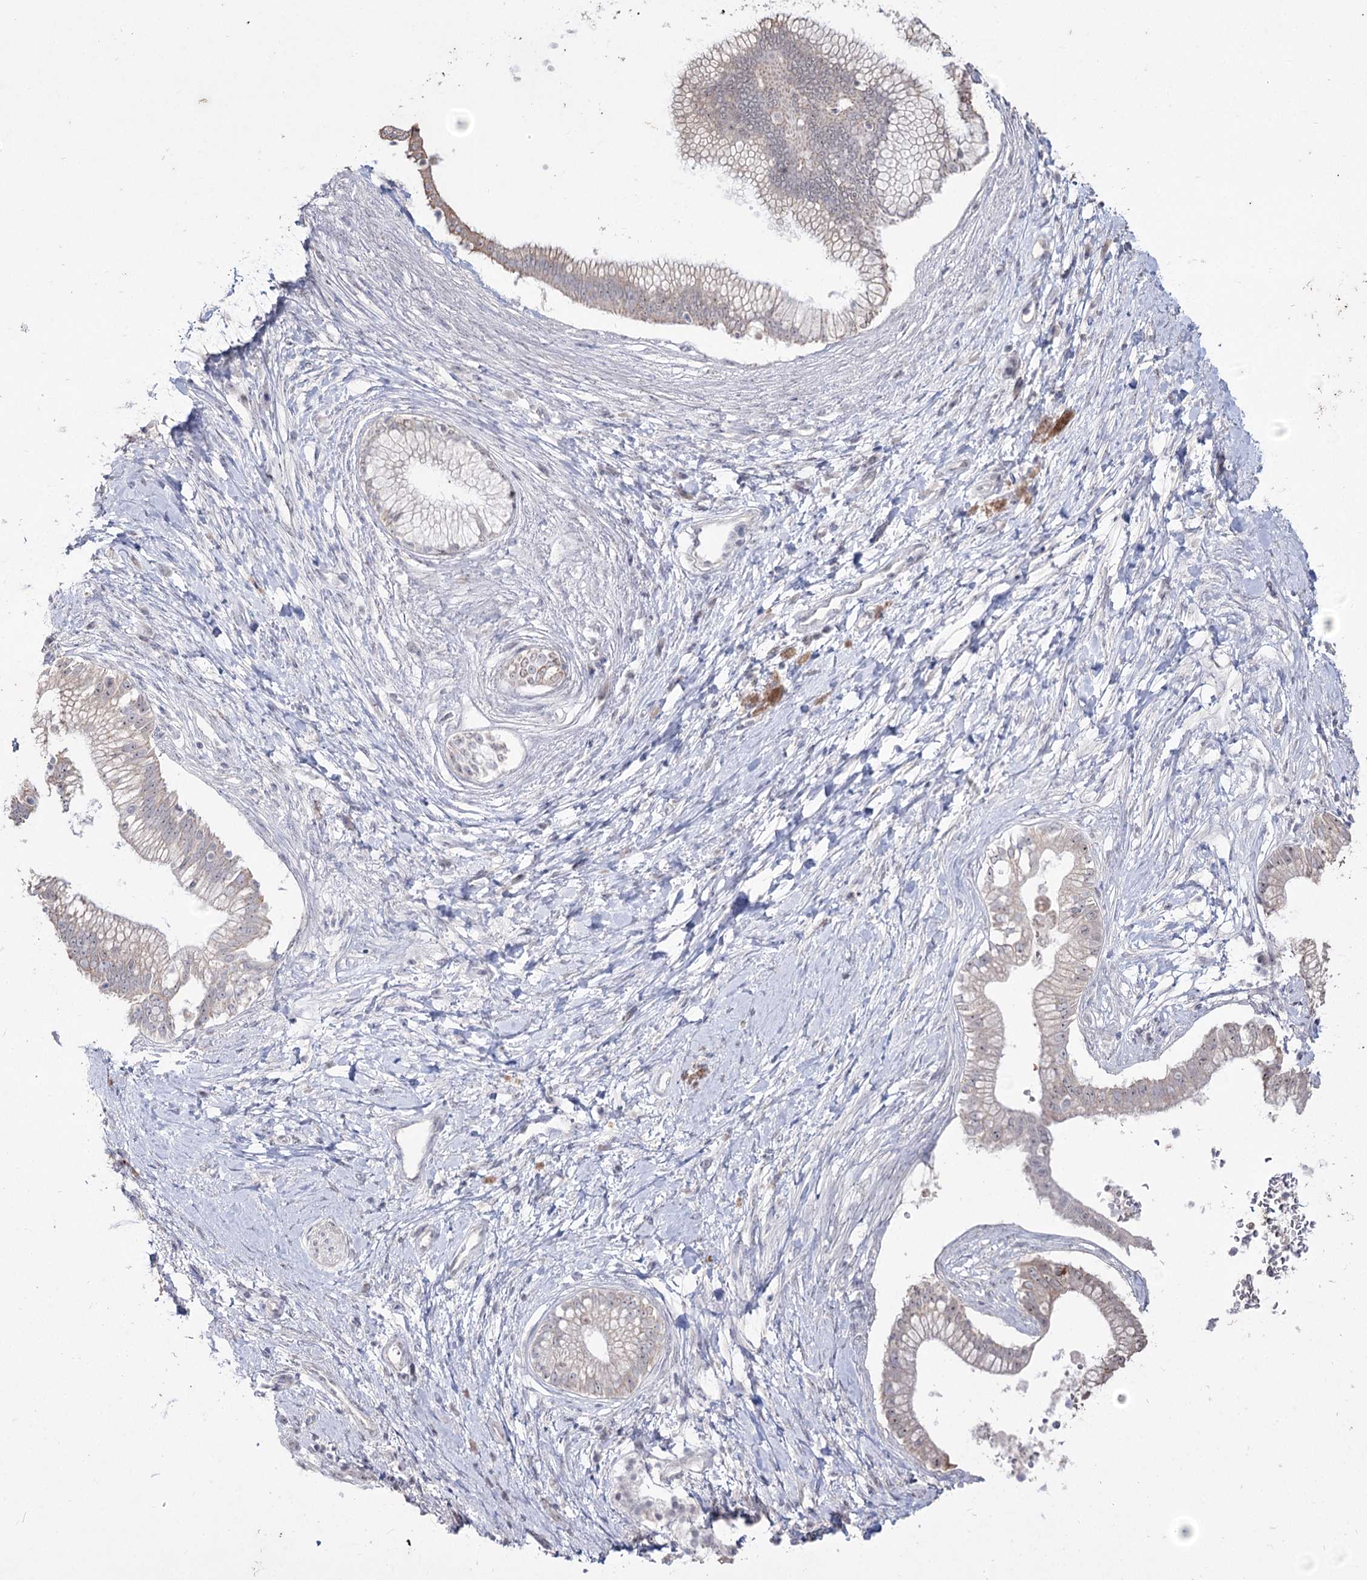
{"staining": {"intensity": "negative", "quantity": "none", "location": "none"}, "tissue": "pancreatic cancer", "cell_type": "Tumor cells", "image_type": "cancer", "snomed": [{"axis": "morphology", "description": "Adenocarcinoma, NOS"}, {"axis": "topography", "description": "Pancreas"}], "caption": "An image of pancreatic cancer (adenocarcinoma) stained for a protein shows no brown staining in tumor cells.", "gene": "DDX50", "patient": {"sex": "male", "age": 68}}